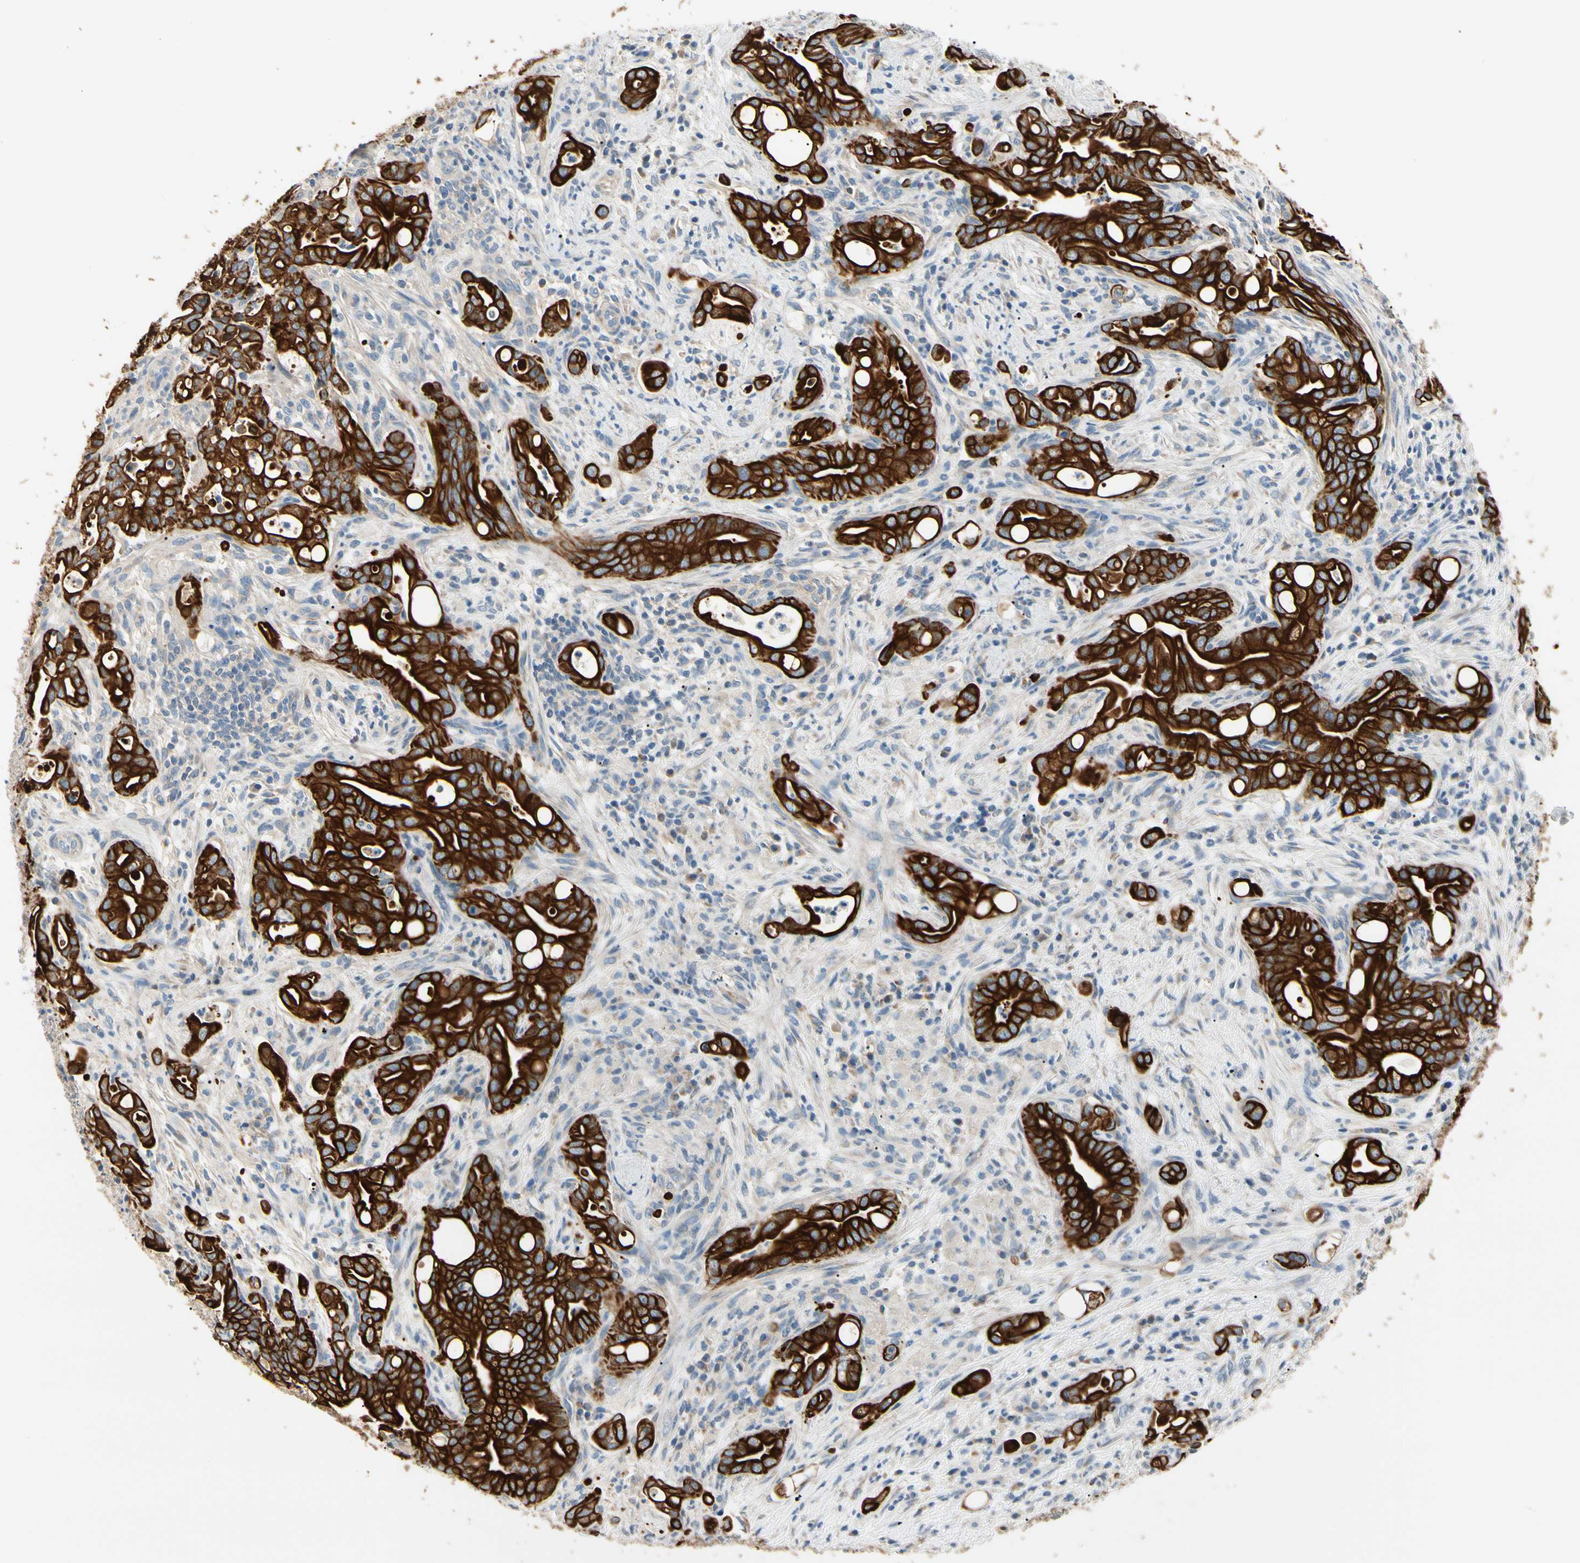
{"staining": {"intensity": "strong", "quantity": ">75%", "location": "cytoplasmic/membranous"}, "tissue": "liver cancer", "cell_type": "Tumor cells", "image_type": "cancer", "snomed": [{"axis": "morphology", "description": "Cholangiocarcinoma"}, {"axis": "topography", "description": "Liver"}], "caption": "IHC photomicrograph of human cholangiocarcinoma (liver) stained for a protein (brown), which exhibits high levels of strong cytoplasmic/membranous expression in approximately >75% of tumor cells.", "gene": "DUSP12", "patient": {"sex": "female", "age": 68}}